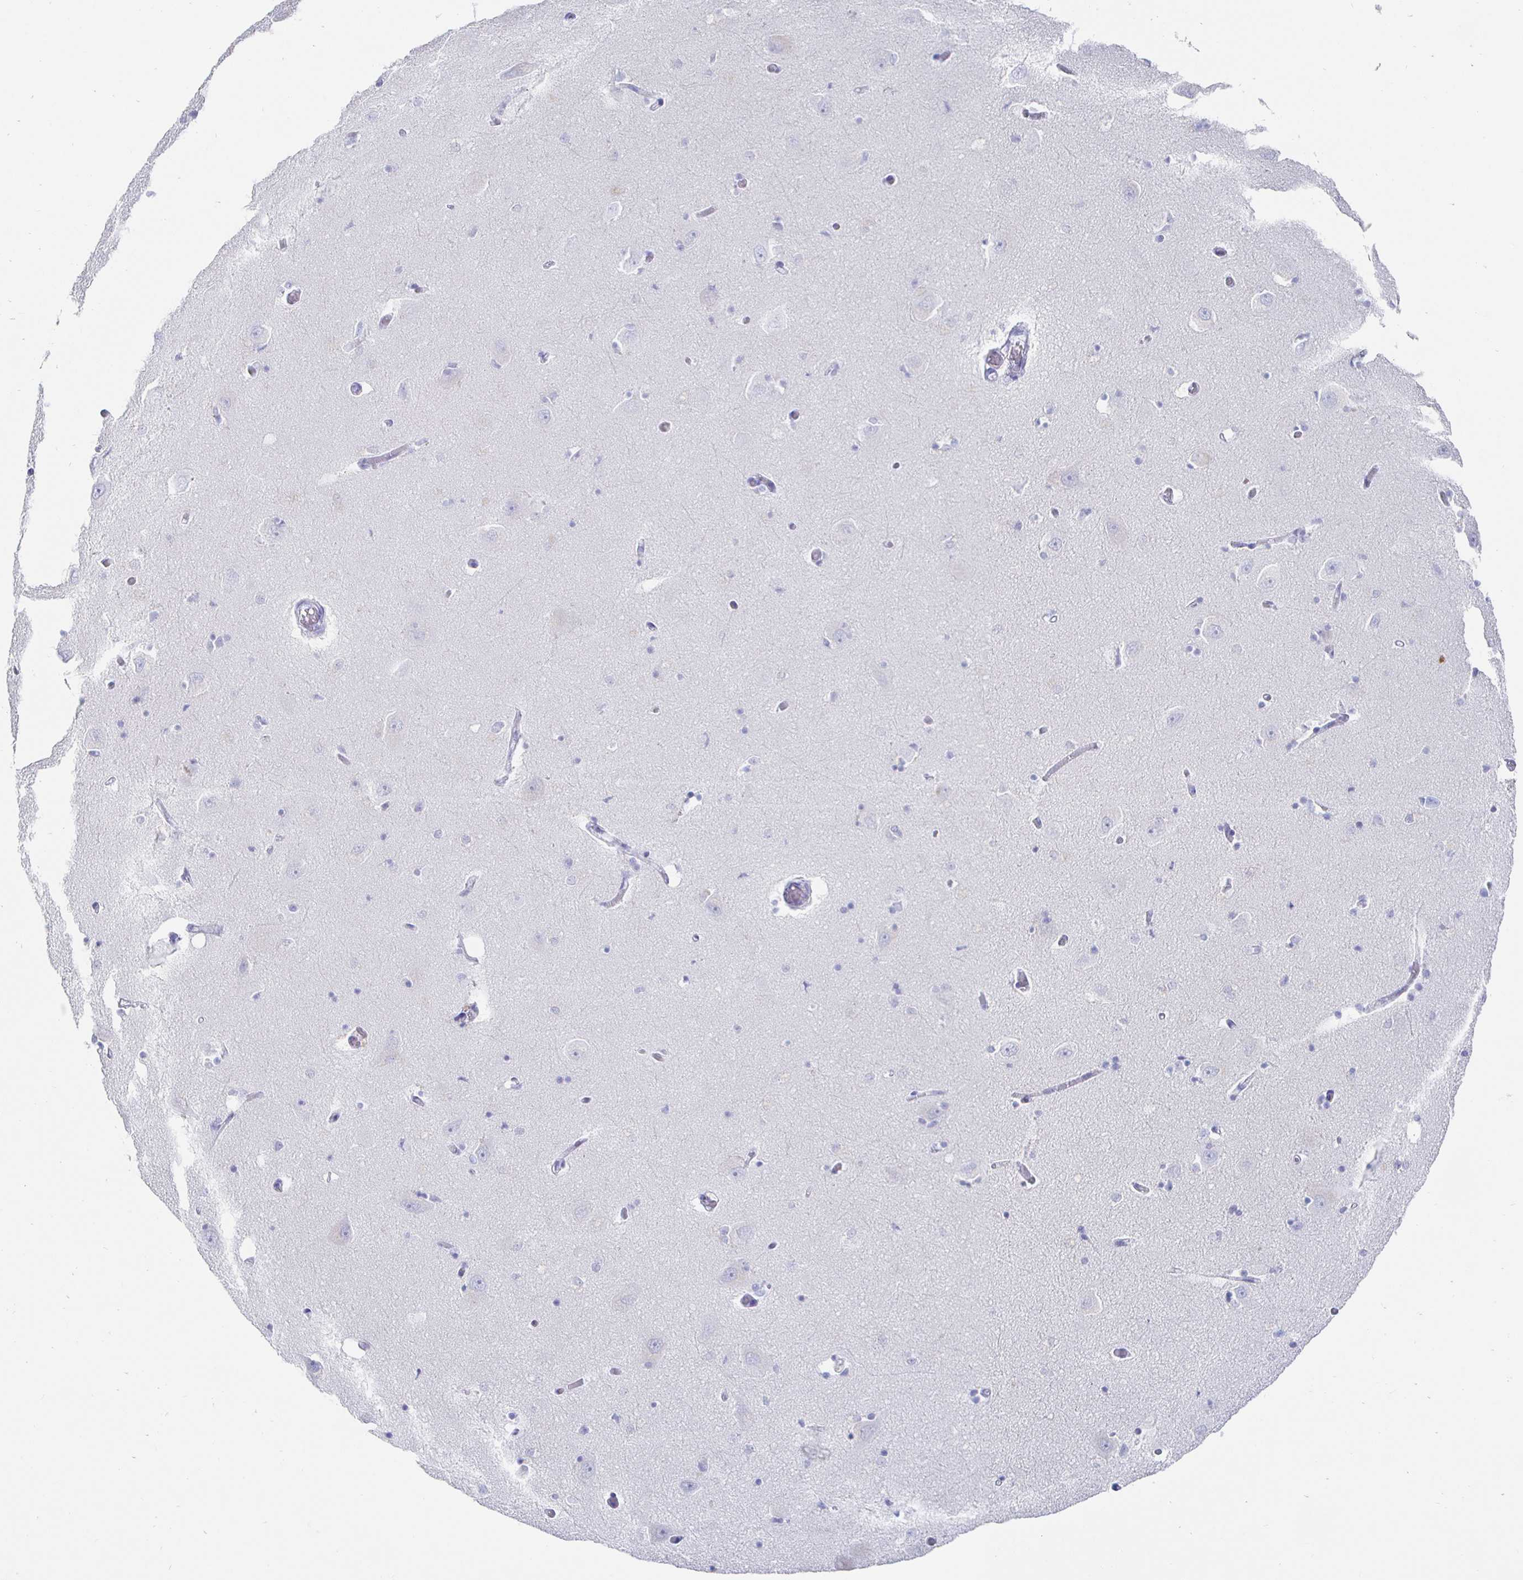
{"staining": {"intensity": "negative", "quantity": "none", "location": "none"}, "tissue": "caudate", "cell_type": "Glial cells", "image_type": "normal", "snomed": [{"axis": "morphology", "description": "Normal tissue, NOS"}, {"axis": "topography", "description": "Lateral ventricle wall"}, {"axis": "topography", "description": "Hippocampus"}], "caption": "The IHC photomicrograph has no significant positivity in glial cells of caudate. (DAB (3,3'-diaminobenzidine) immunohistochemistry (IHC), high magnification).", "gene": "CLCA1", "patient": {"sex": "female", "age": 63}}